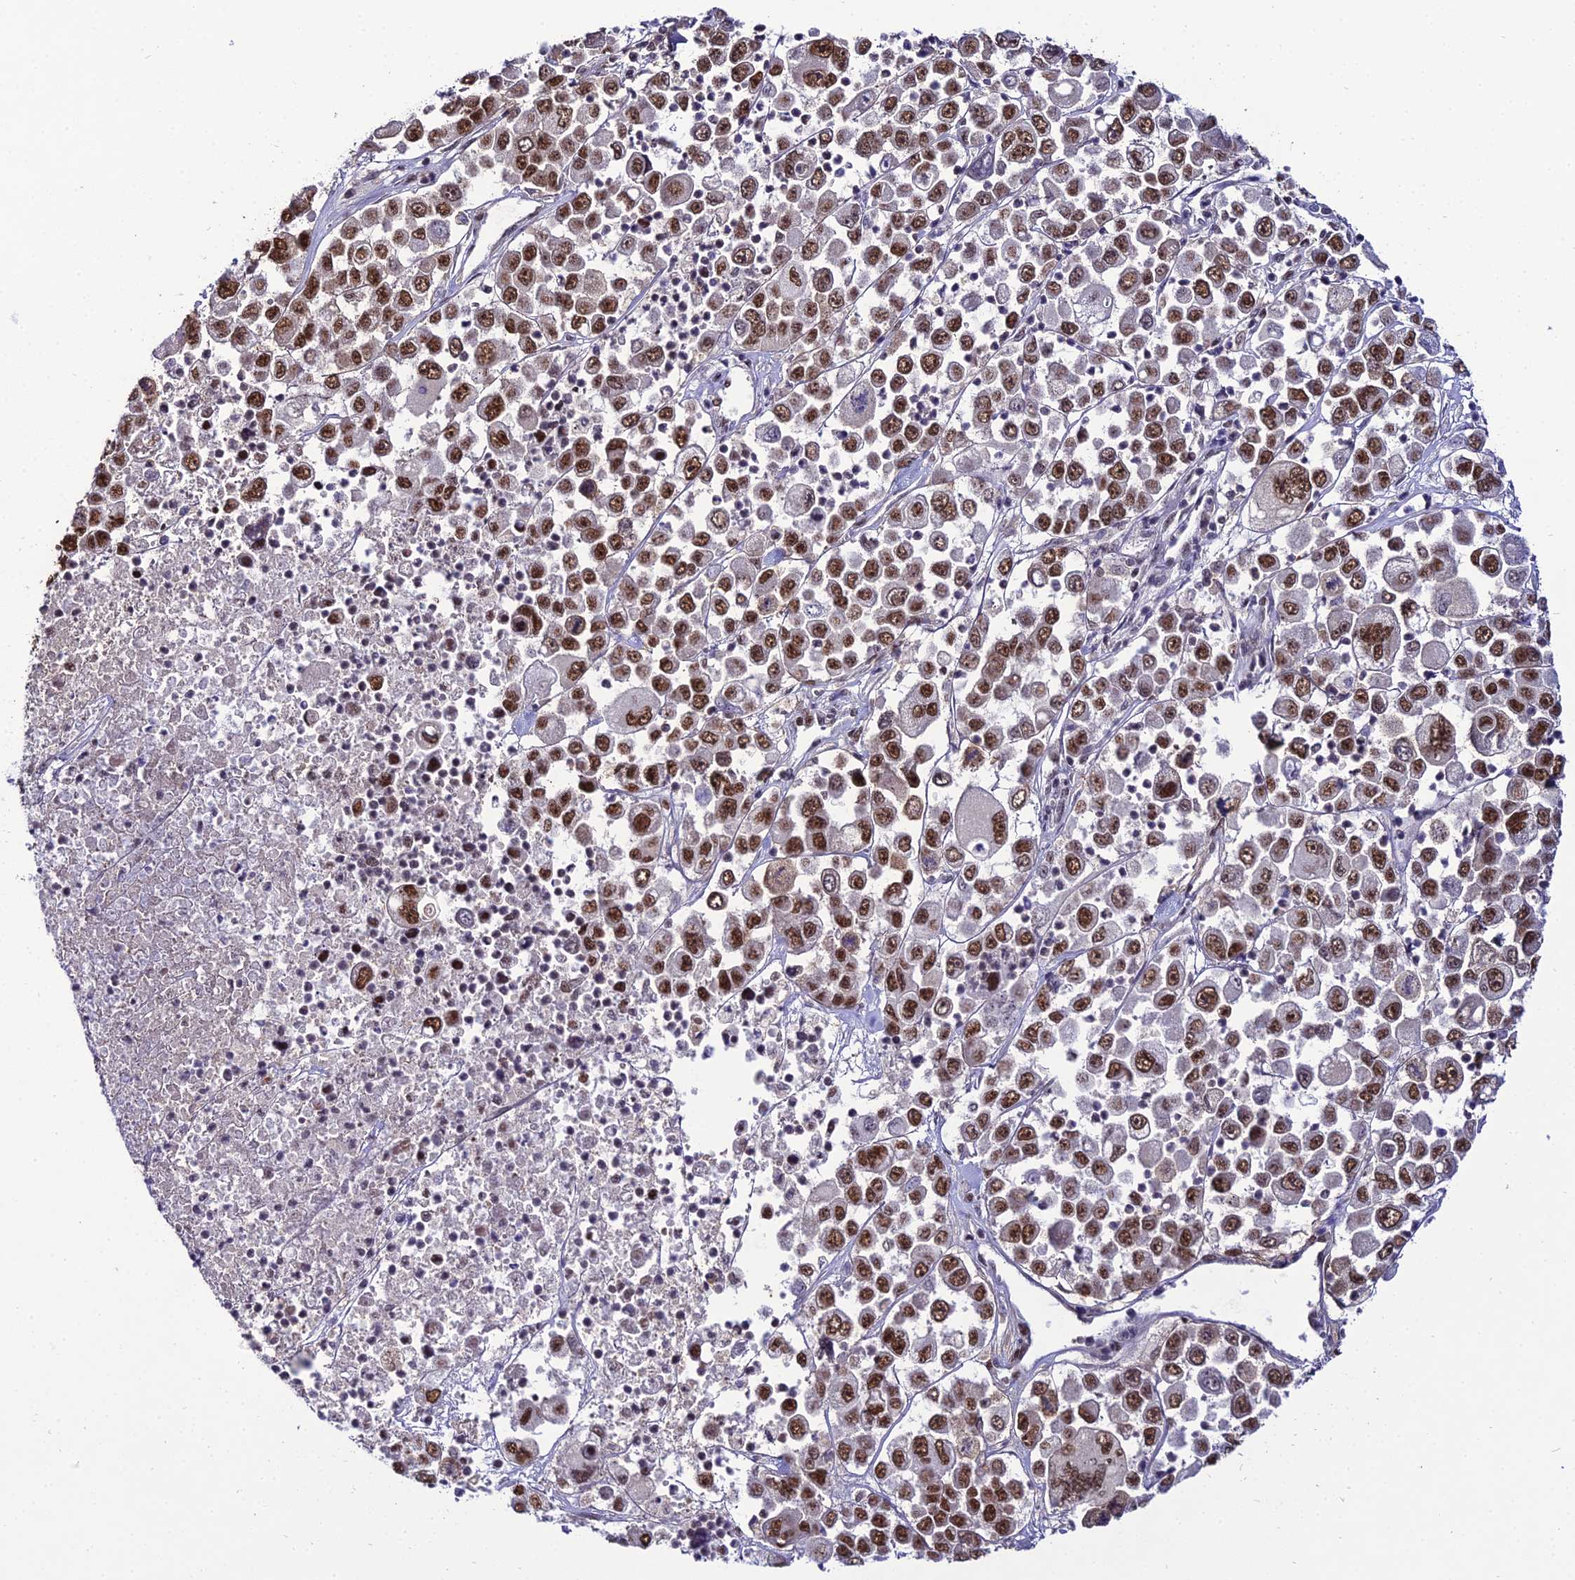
{"staining": {"intensity": "strong", "quantity": ">75%", "location": "nuclear"}, "tissue": "melanoma", "cell_type": "Tumor cells", "image_type": "cancer", "snomed": [{"axis": "morphology", "description": "Malignant melanoma, Metastatic site"}, {"axis": "topography", "description": "Lymph node"}], "caption": "Immunohistochemistry (IHC) (DAB) staining of human melanoma shows strong nuclear protein positivity in approximately >75% of tumor cells.", "gene": "RBM12", "patient": {"sex": "female", "age": 54}}